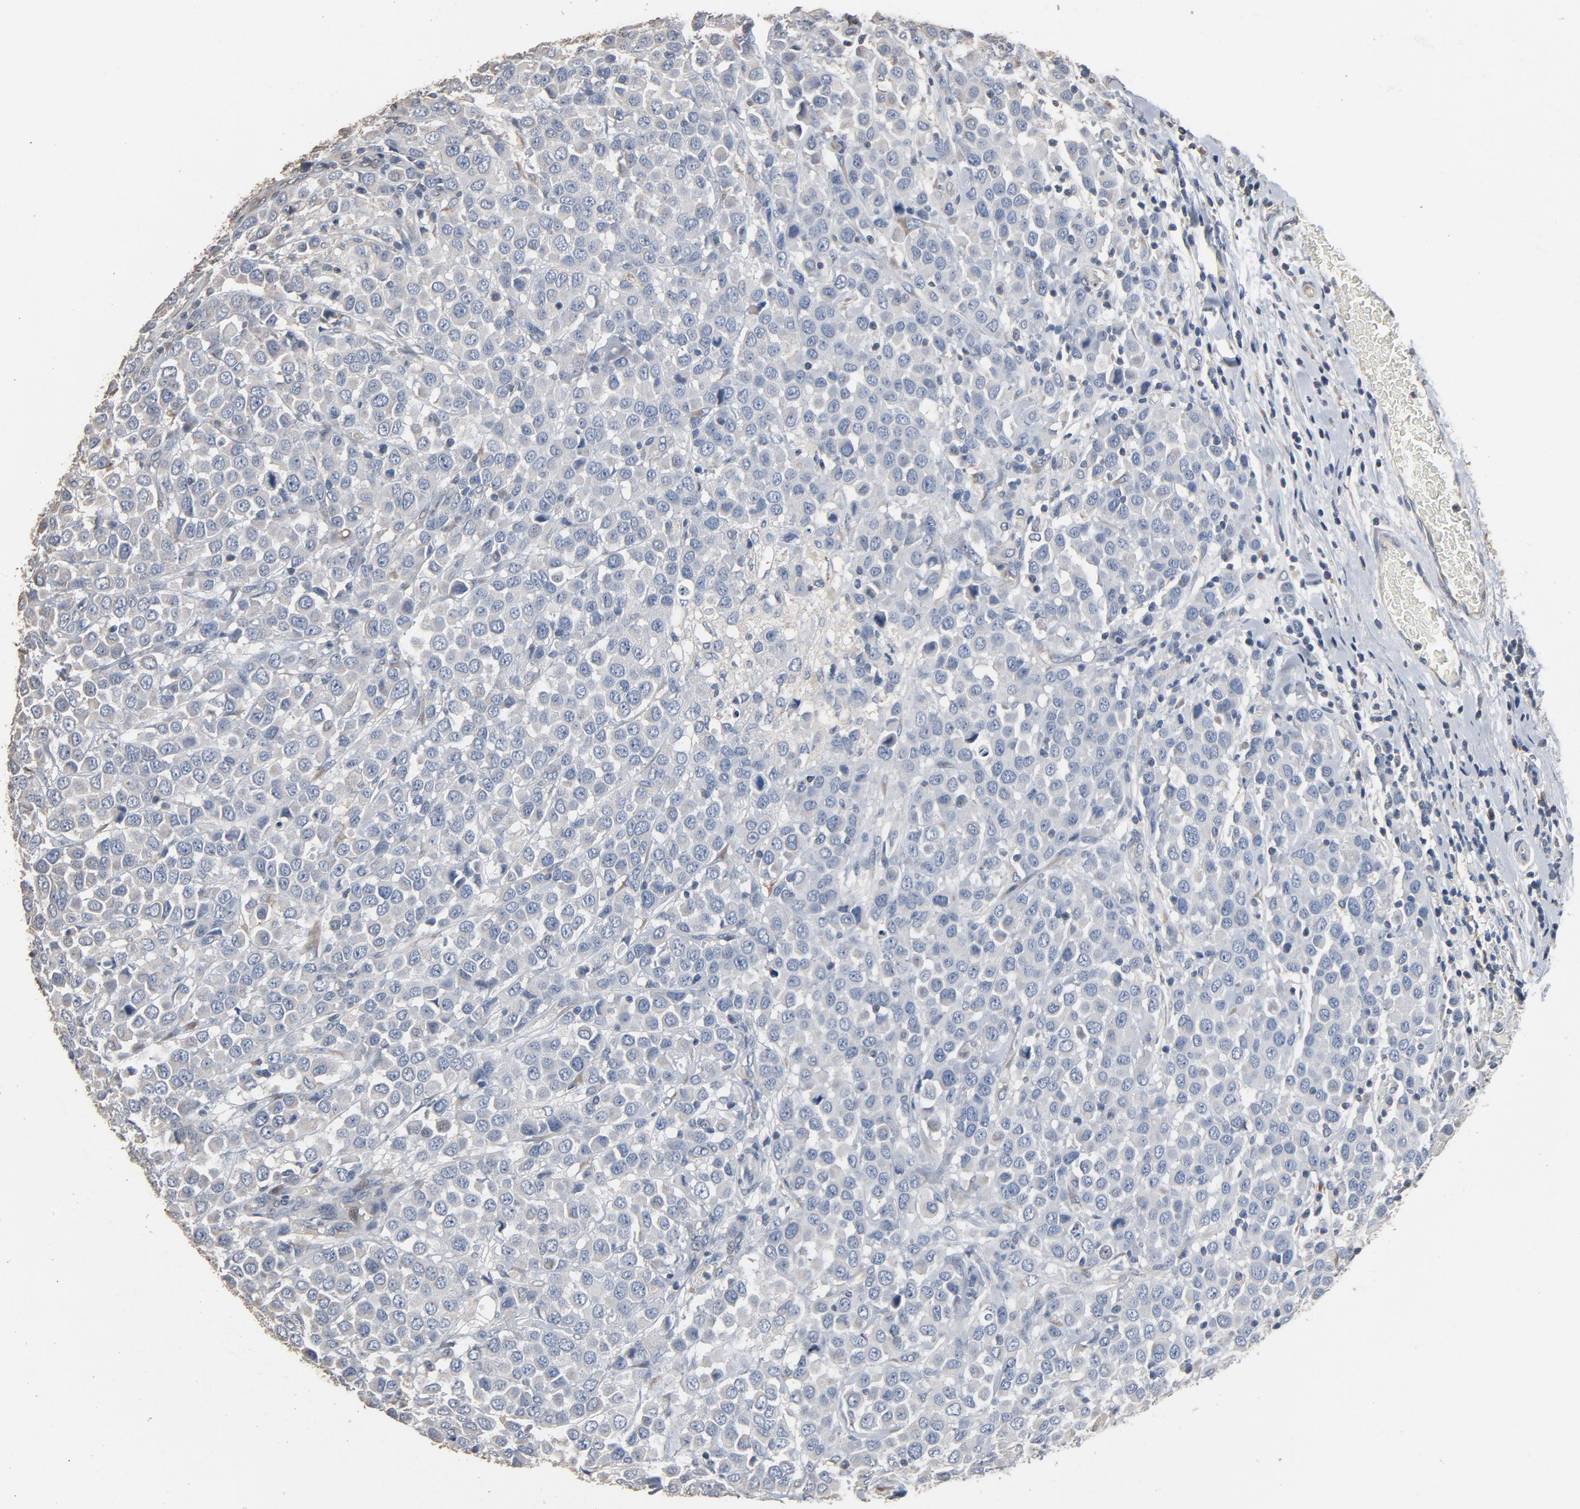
{"staining": {"intensity": "negative", "quantity": "none", "location": "none"}, "tissue": "breast cancer", "cell_type": "Tumor cells", "image_type": "cancer", "snomed": [{"axis": "morphology", "description": "Duct carcinoma"}, {"axis": "topography", "description": "Breast"}], "caption": "Tumor cells show no significant protein positivity in breast cancer (invasive ductal carcinoma).", "gene": "SOX6", "patient": {"sex": "female", "age": 61}}